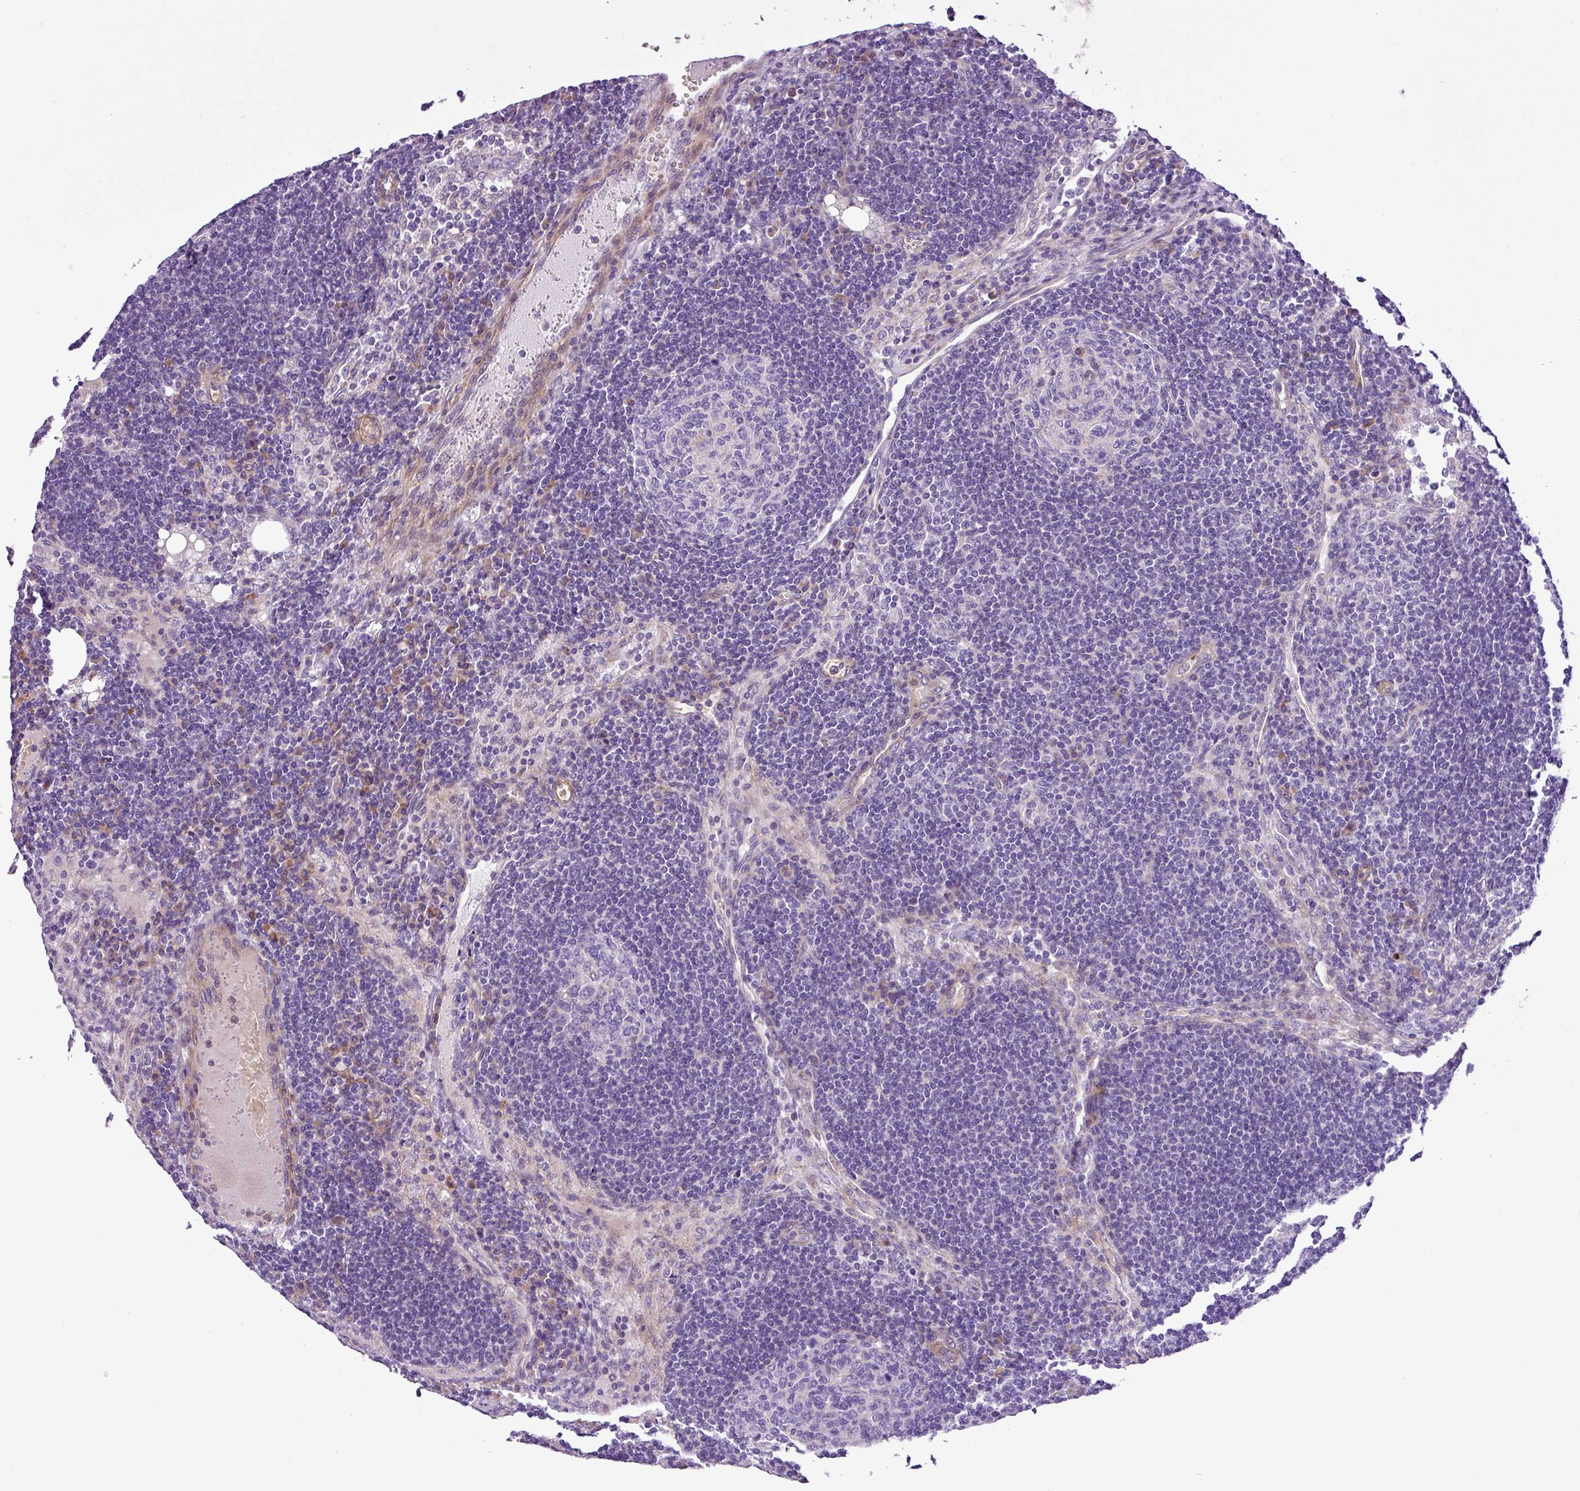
{"staining": {"intensity": "negative", "quantity": "none", "location": "none"}, "tissue": "lymph node", "cell_type": "Germinal center cells", "image_type": "normal", "snomed": [{"axis": "morphology", "description": "Normal tissue, NOS"}, {"axis": "topography", "description": "Lymph node"}], "caption": "DAB immunohistochemical staining of normal human lymph node demonstrates no significant positivity in germinal center cells.", "gene": "C11orf91", "patient": {"sex": "female", "age": 73}}